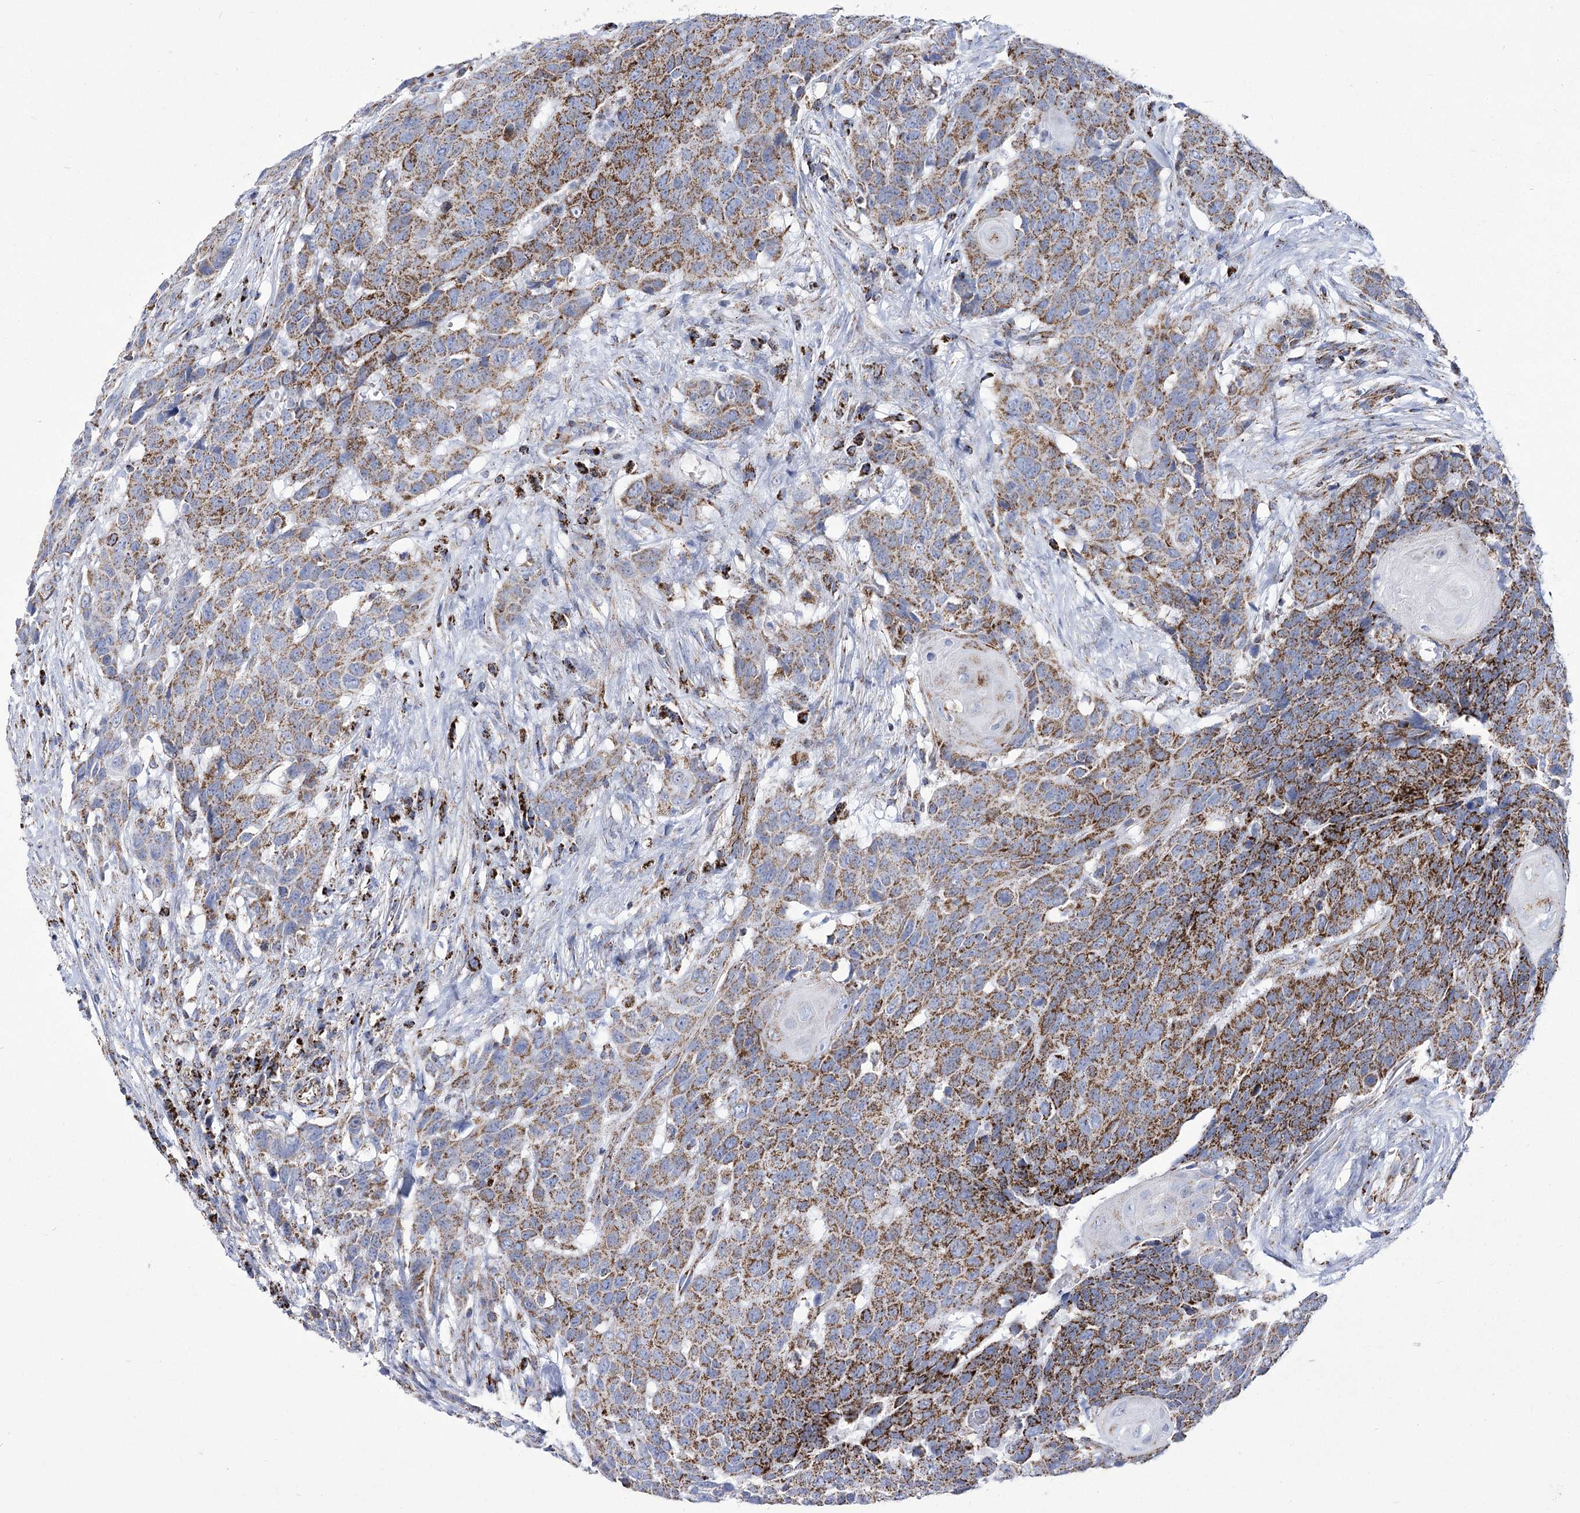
{"staining": {"intensity": "strong", "quantity": ">75%", "location": "cytoplasmic/membranous"}, "tissue": "head and neck cancer", "cell_type": "Tumor cells", "image_type": "cancer", "snomed": [{"axis": "morphology", "description": "Squamous cell carcinoma, NOS"}, {"axis": "topography", "description": "Head-Neck"}], "caption": "Human head and neck cancer stained with a brown dye shows strong cytoplasmic/membranous positive expression in about >75% of tumor cells.", "gene": "PDHB", "patient": {"sex": "male", "age": 66}}